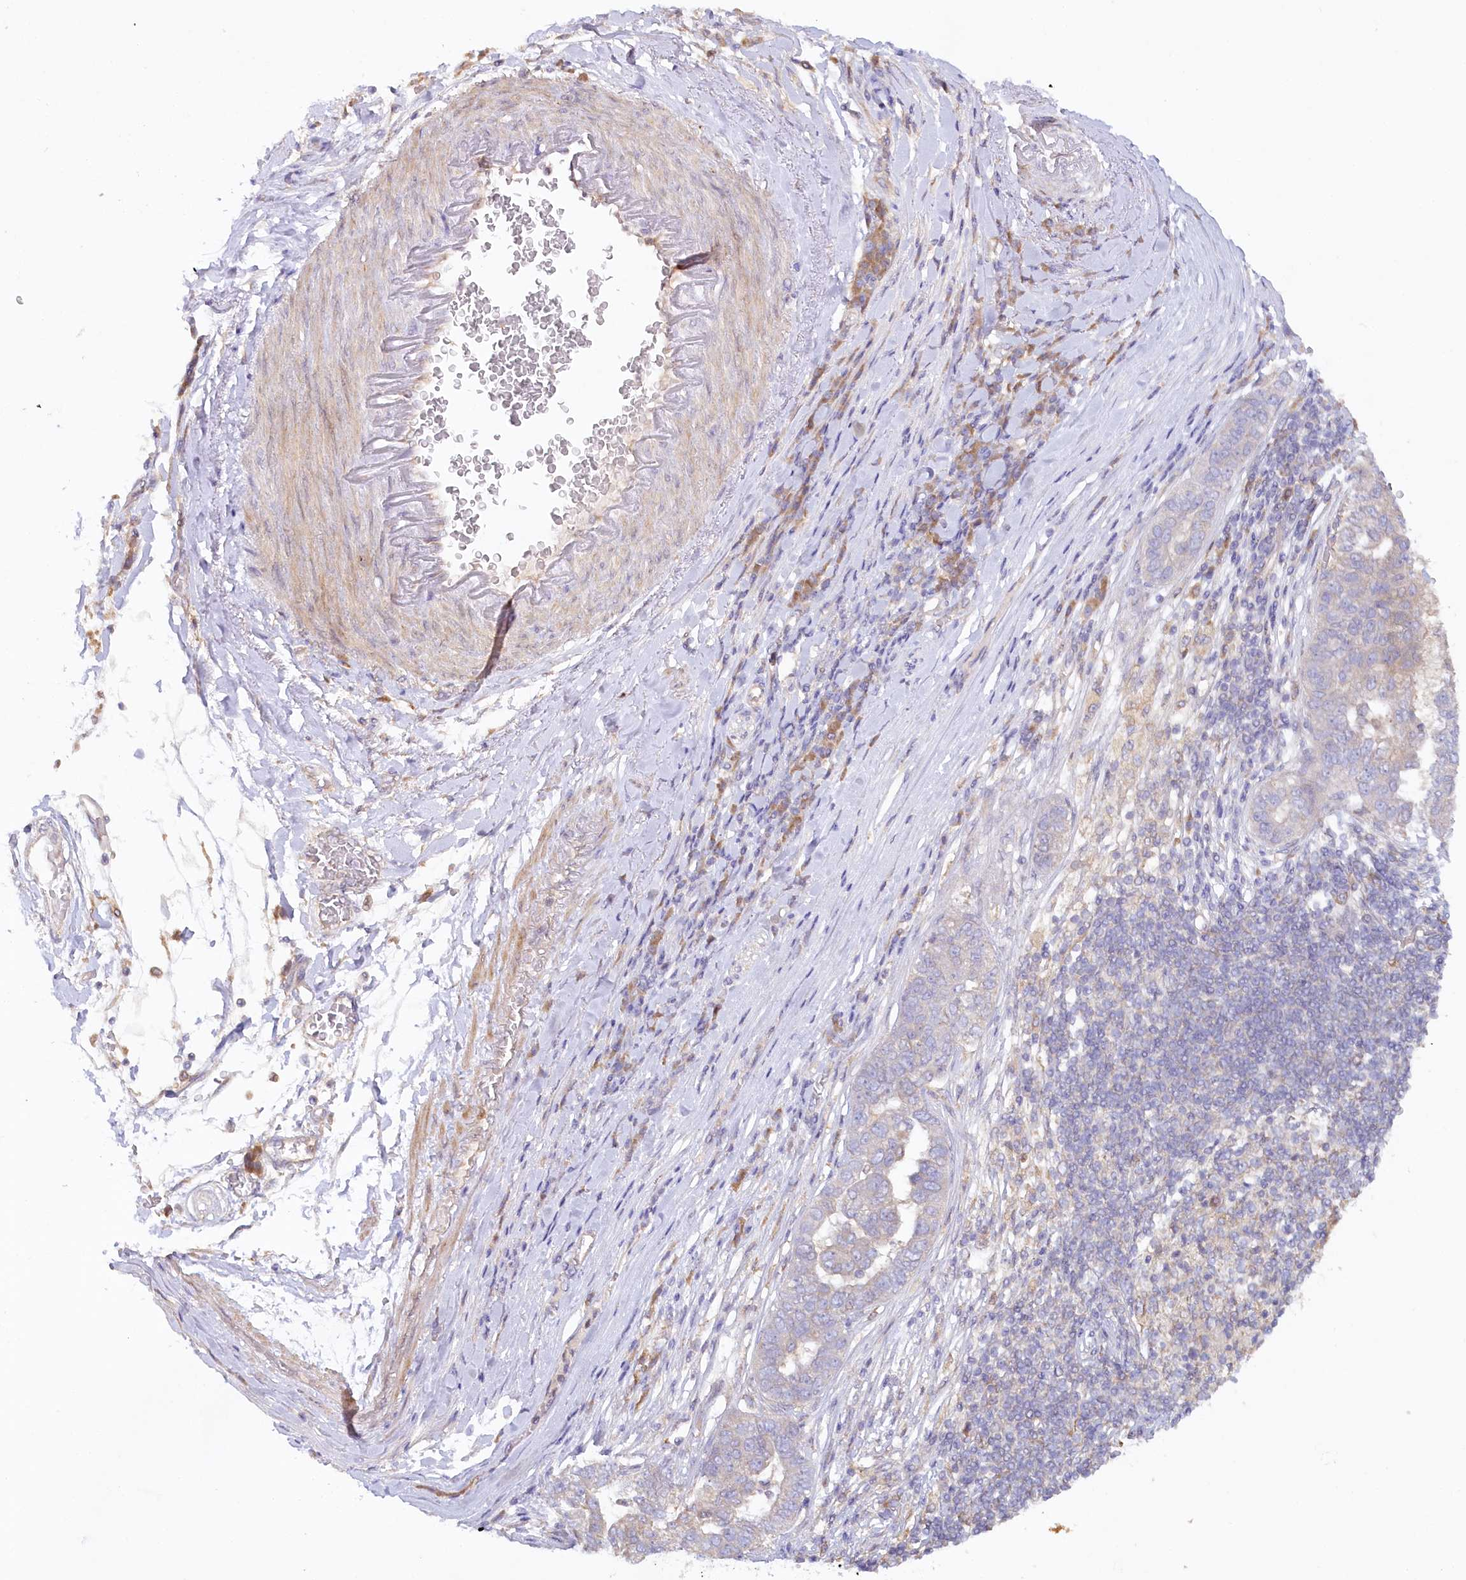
{"staining": {"intensity": "weak", "quantity": "<25%", "location": "cytoplasmic/membranous"}, "tissue": "pancreatic cancer", "cell_type": "Tumor cells", "image_type": "cancer", "snomed": [{"axis": "morphology", "description": "Adenocarcinoma, NOS"}, {"axis": "topography", "description": "Pancreas"}], "caption": "Pancreatic adenocarcinoma stained for a protein using IHC exhibits no staining tumor cells.", "gene": "PAIP2", "patient": {"sex": "female", "age": 61}}